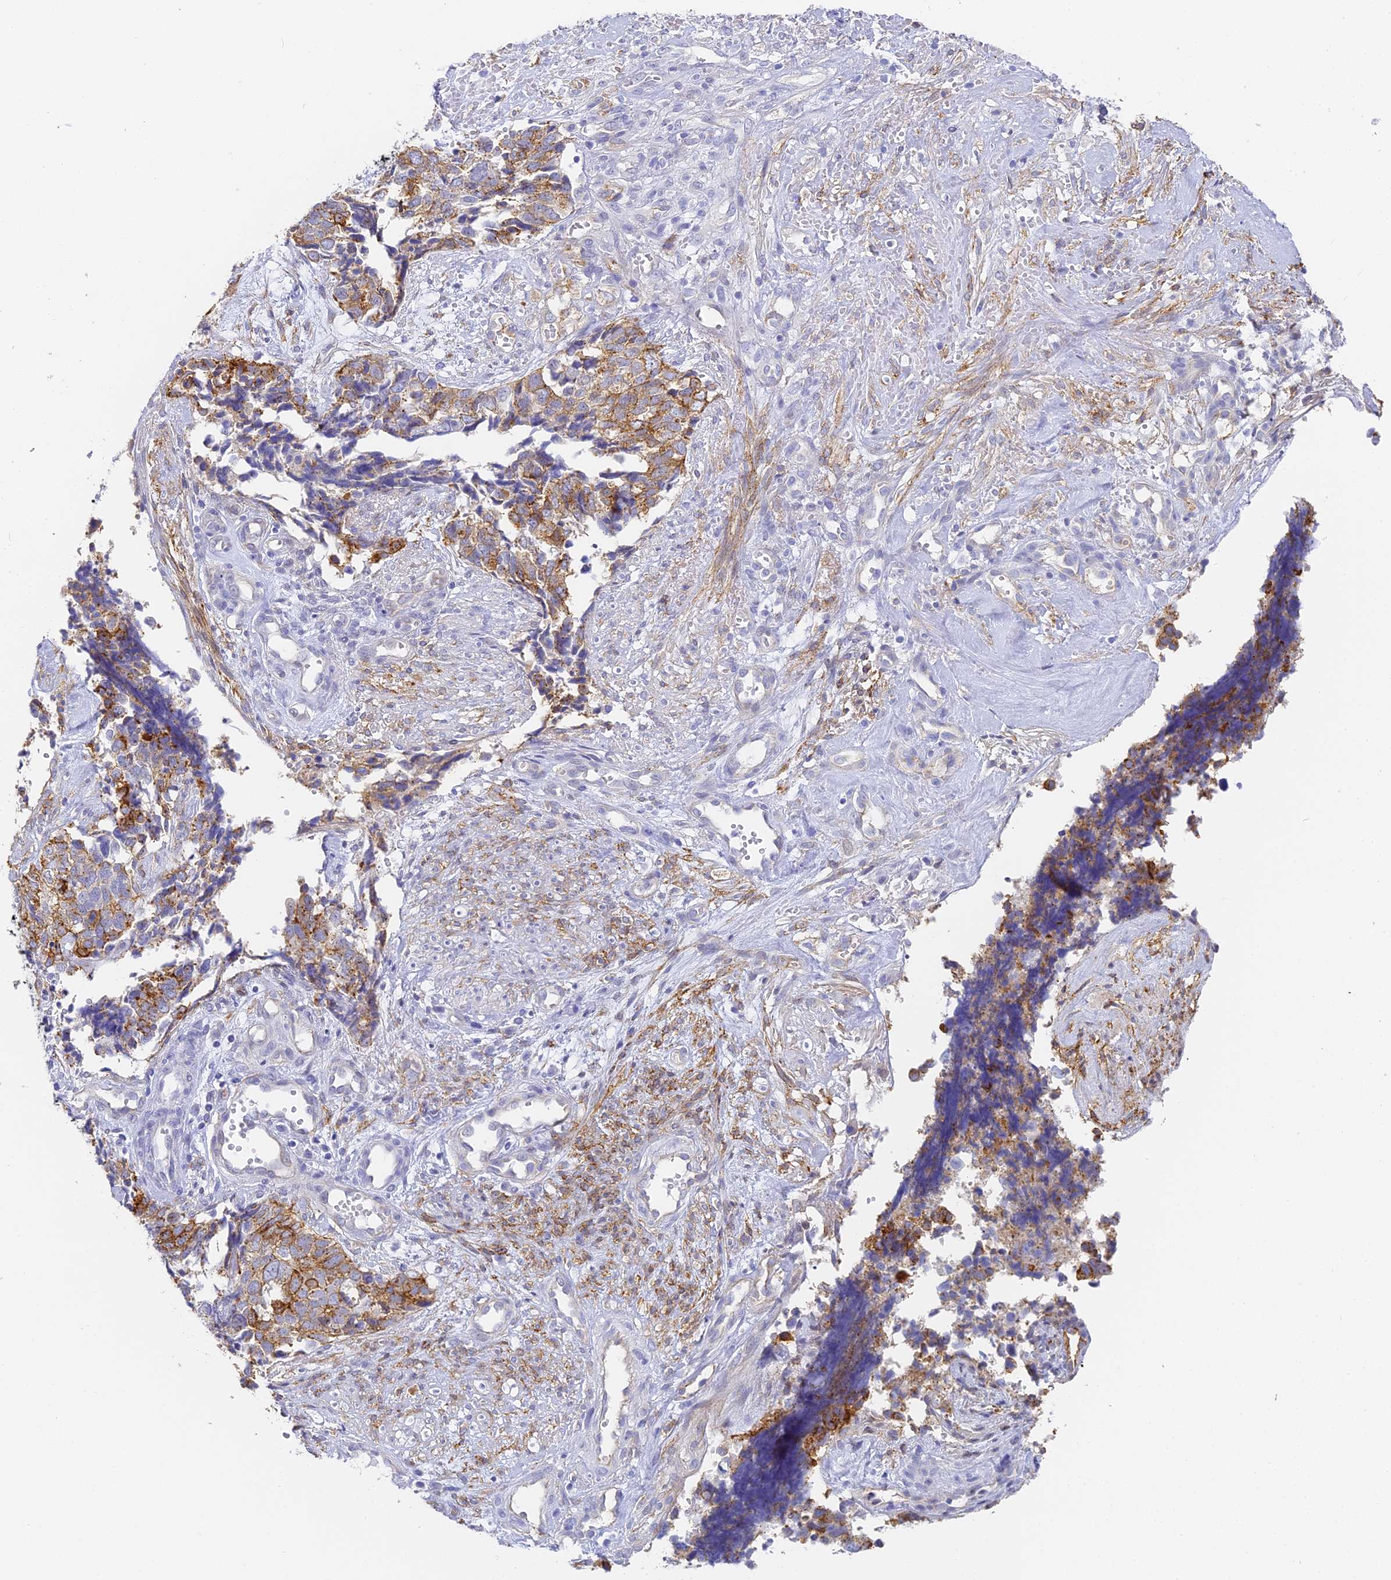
{"staining": {"intensity": "moderate", "quantity": "<25%", "location": "cytoplasmic/membranous"}, "tissue": "cervical cancer", "cell_type": "Tumor cells", "image_type": "cancer", "snomed": [{"axis": "morphology", "description": "Squamous cell carcinoma, NOS"}, {"axis": "topography", "description": "Cervix"}], "caption": "An immunohistochemistry micrograph of neoplastic tissue is shown. Protein staining in brown shows moderate cytoplasmic/membranous positivity in cervical cancer (squamous cell carcinoma) within tumor cells.", "gene": "GJA1", "patient": {"sex": "female", "age": 63}}